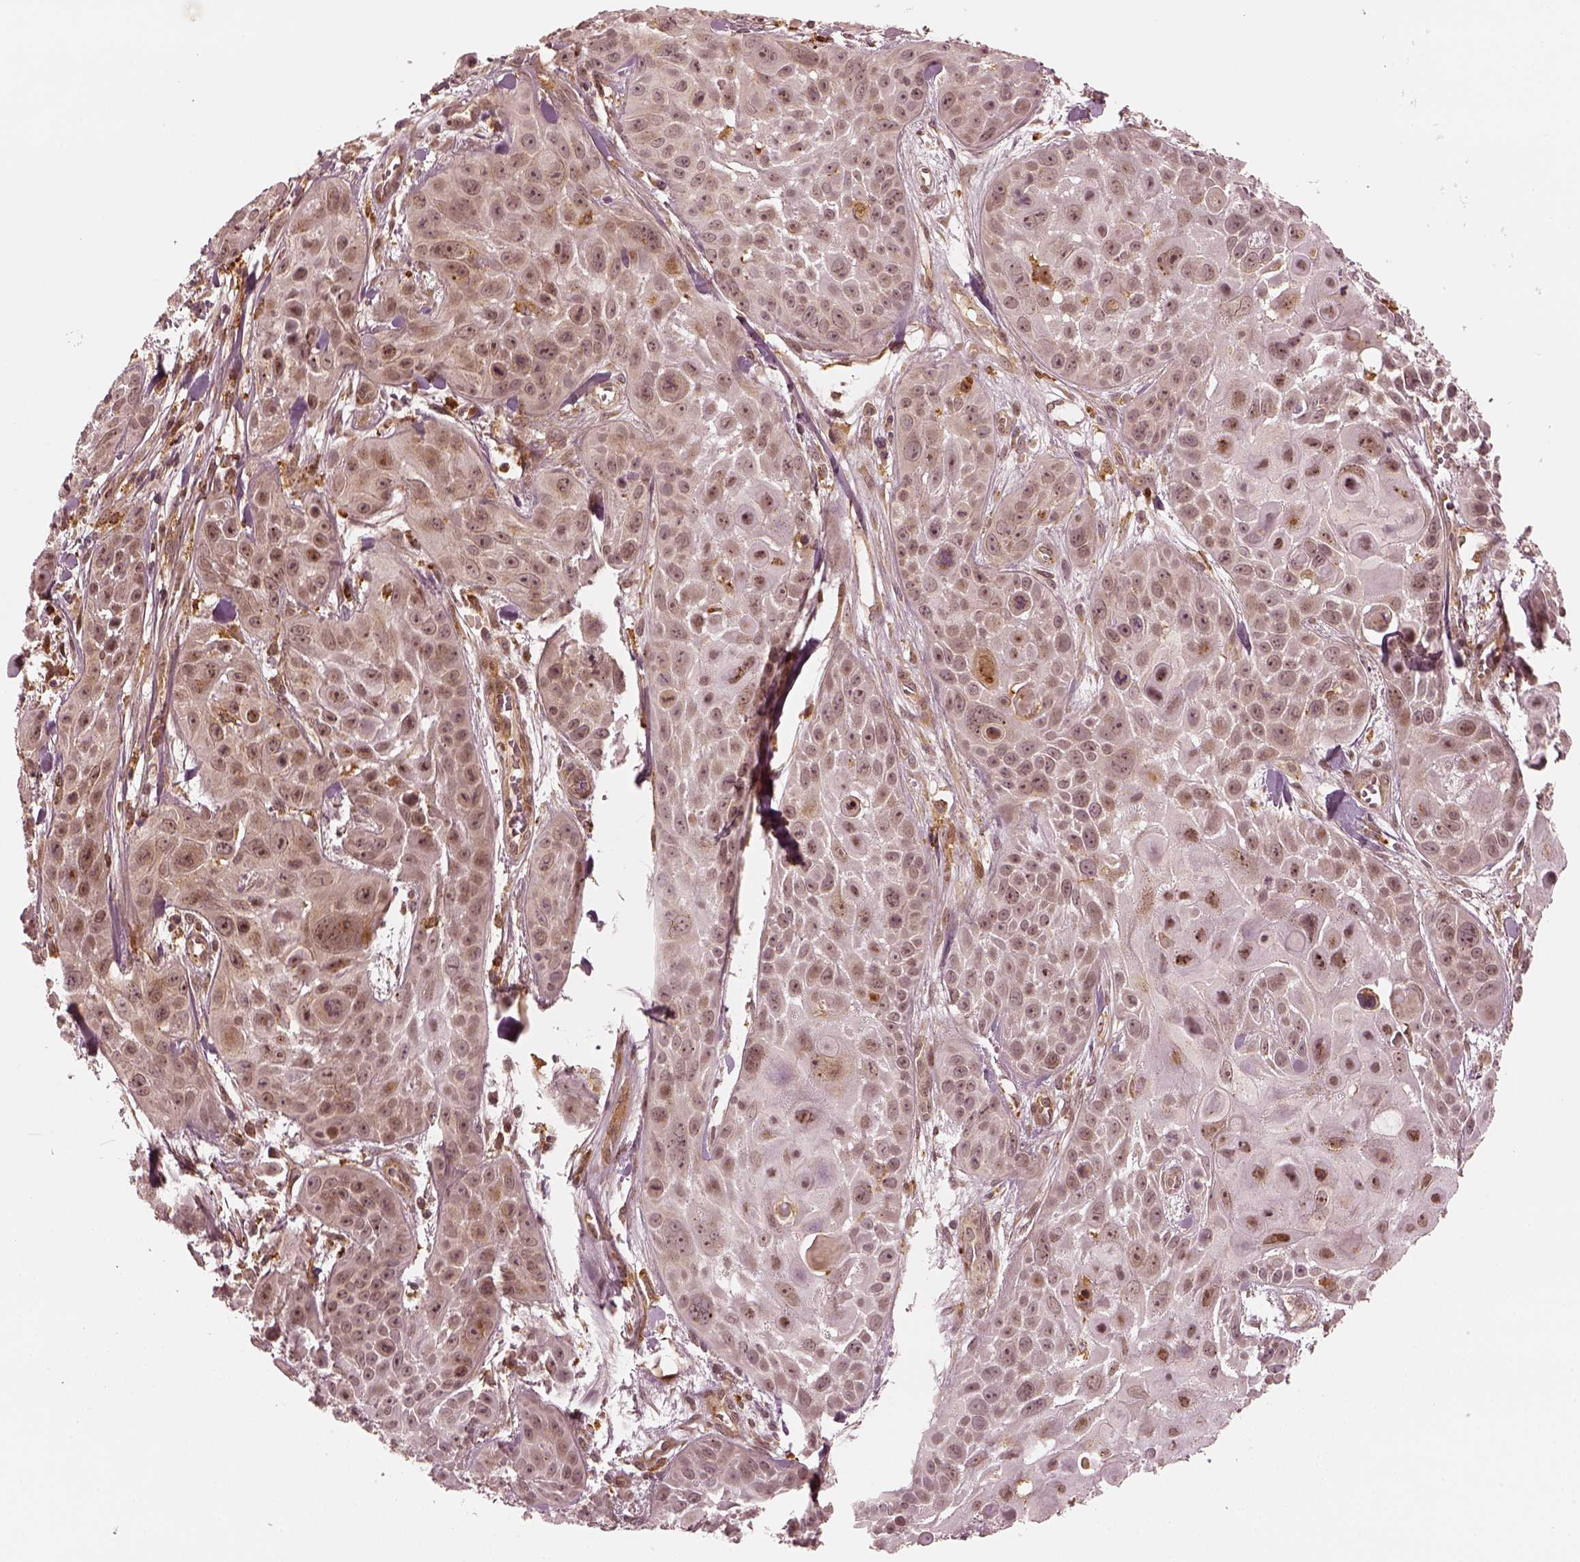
{"staining": {"intensity": "weak", "quantity": "<25%", "location": "cytoplasmic/membranous"}, "tissue": "skin cancer", "cell_type": "Tumor cells", "image_type": "cancer", "snomed": [{"axis": "morphology", "description": "Squamous cell carcinoma, NOS"}, {"axis": "topography", "description": "Skin"}, {"axis": "topography", "description": "Anal"}], "caption": "Immunohistochemistry (IHC) photomicrograph of neoplastic tissue: squamous cell carcinoma (skin) stained with DAB (3,3'-diaminobenzidine) demonstrates no significant protein positivity in tumor cells.", "gene": "SLC12A9", "patient": {"sex": "female", "age": 75}}